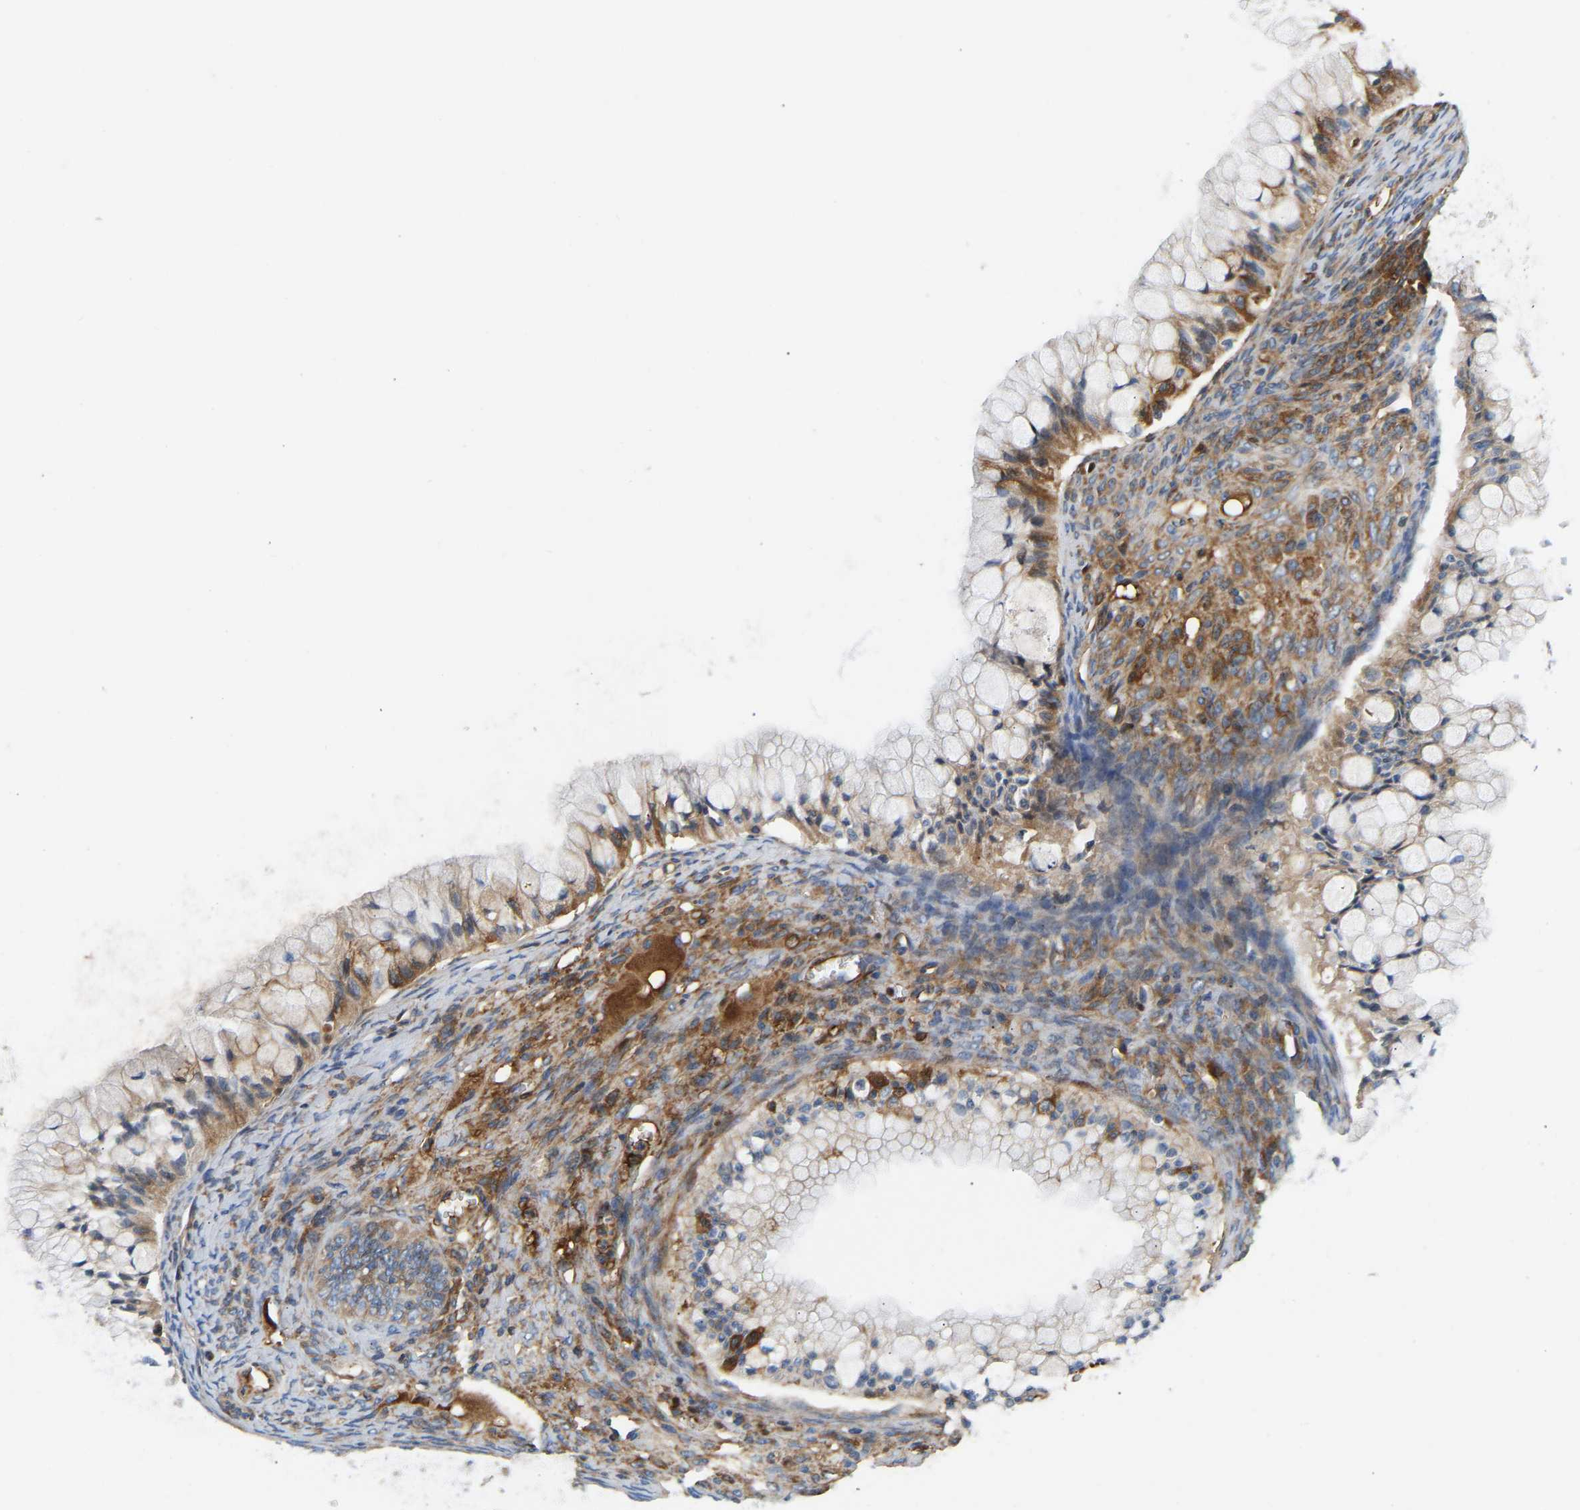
{"staining": {"intensity": "moderate", "quantity": ">75%", "location": "cytoplasmic/membranous"}, "tissue": "ovarian cancer", "cell_type": "Tumor cells", "image_type": "cancer", "snomed": [{"axis": "morphology", "description": "Cystadenocarcinoma, mucinous, NOS"}, {"axis": "topography", "description": "Ovary"}], "caption": "A histopathology image showing moderate cytoplasmic/membranous positivity in about >75% of tumor cells in ovarian cancer (mucinous cystadenocarcinoma), as visualized by brown immunohistochemical staining.", "gene": "AIMP2", "patient": {"sex": "female", "age": 57}}